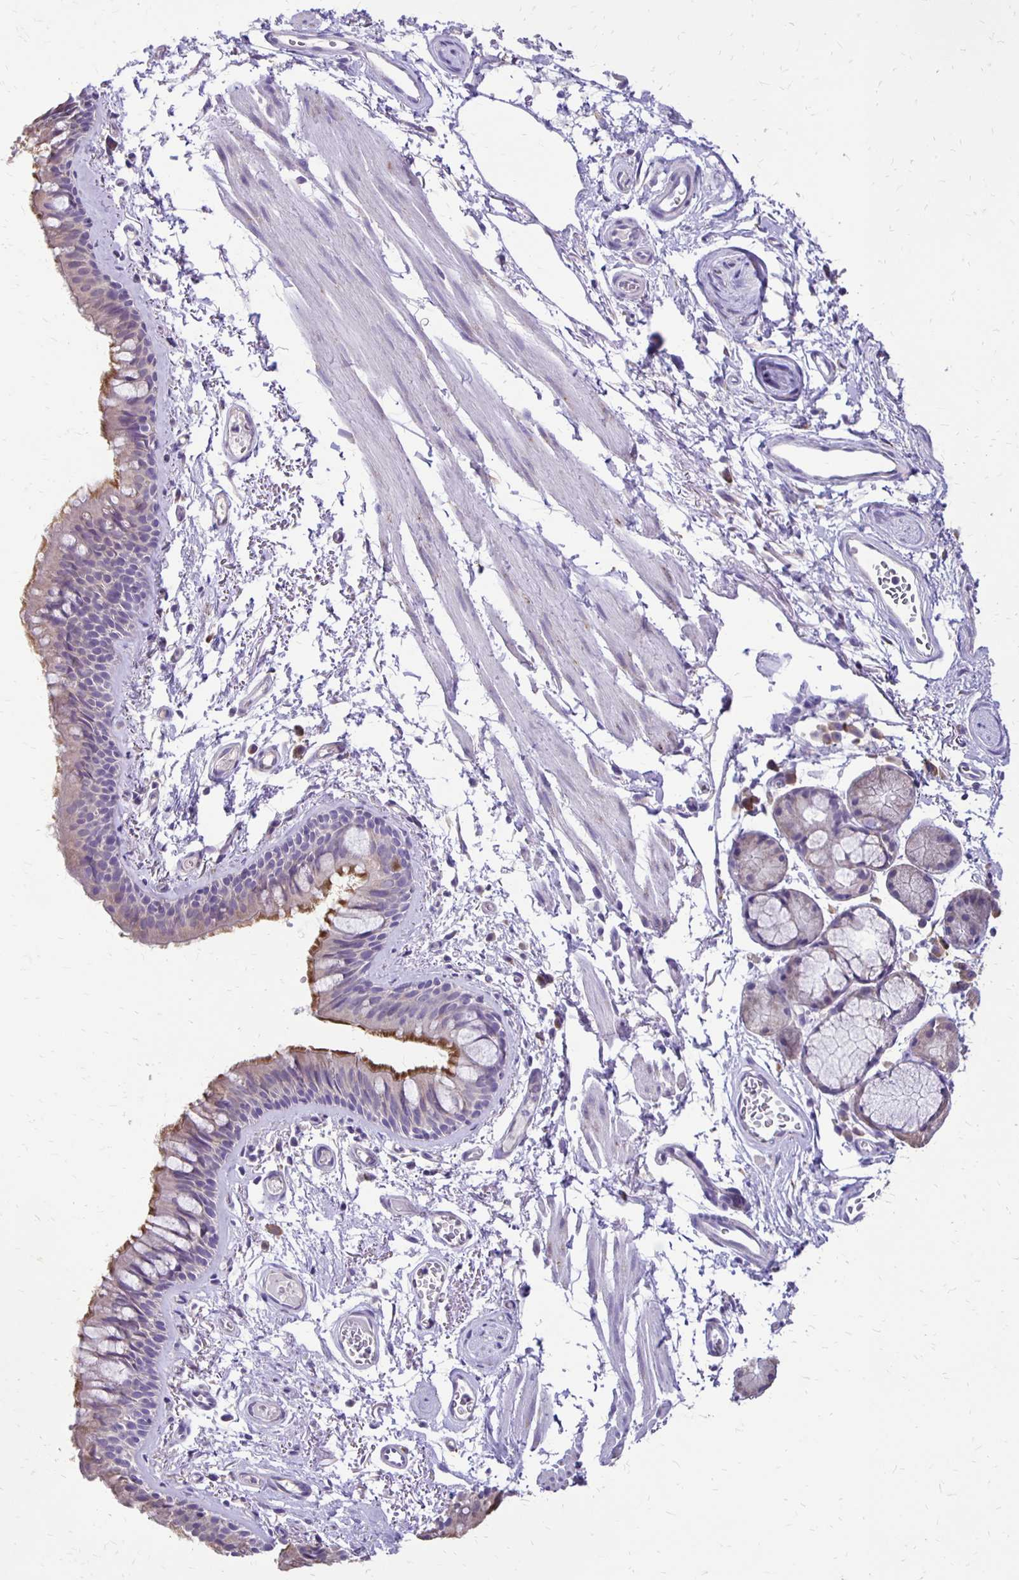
{"staining": {"intensity": "moderate", "quantity": ">75%", "location": "cytoplasmic/membranous"}, "tissue": "bronchus", "cell_type": "Respiratory epithelial cells", "image_type": "normal", "snomed": [{"axis": "morphology", "description": "Normal tissue, NOS"}, {"axis": "topography", "description": "Cartilage tissue"}, {"axis": "topography", "description": "Bronchus"}], "caption": "The micrograph displays staining of normal bronchus, revealing moderate cytoplasmic/membranous protein positivity (brown color) within respiratory epithelial cells.", "gene": "ANKRD45", "patient": {"sex": "female", "age": 79}}